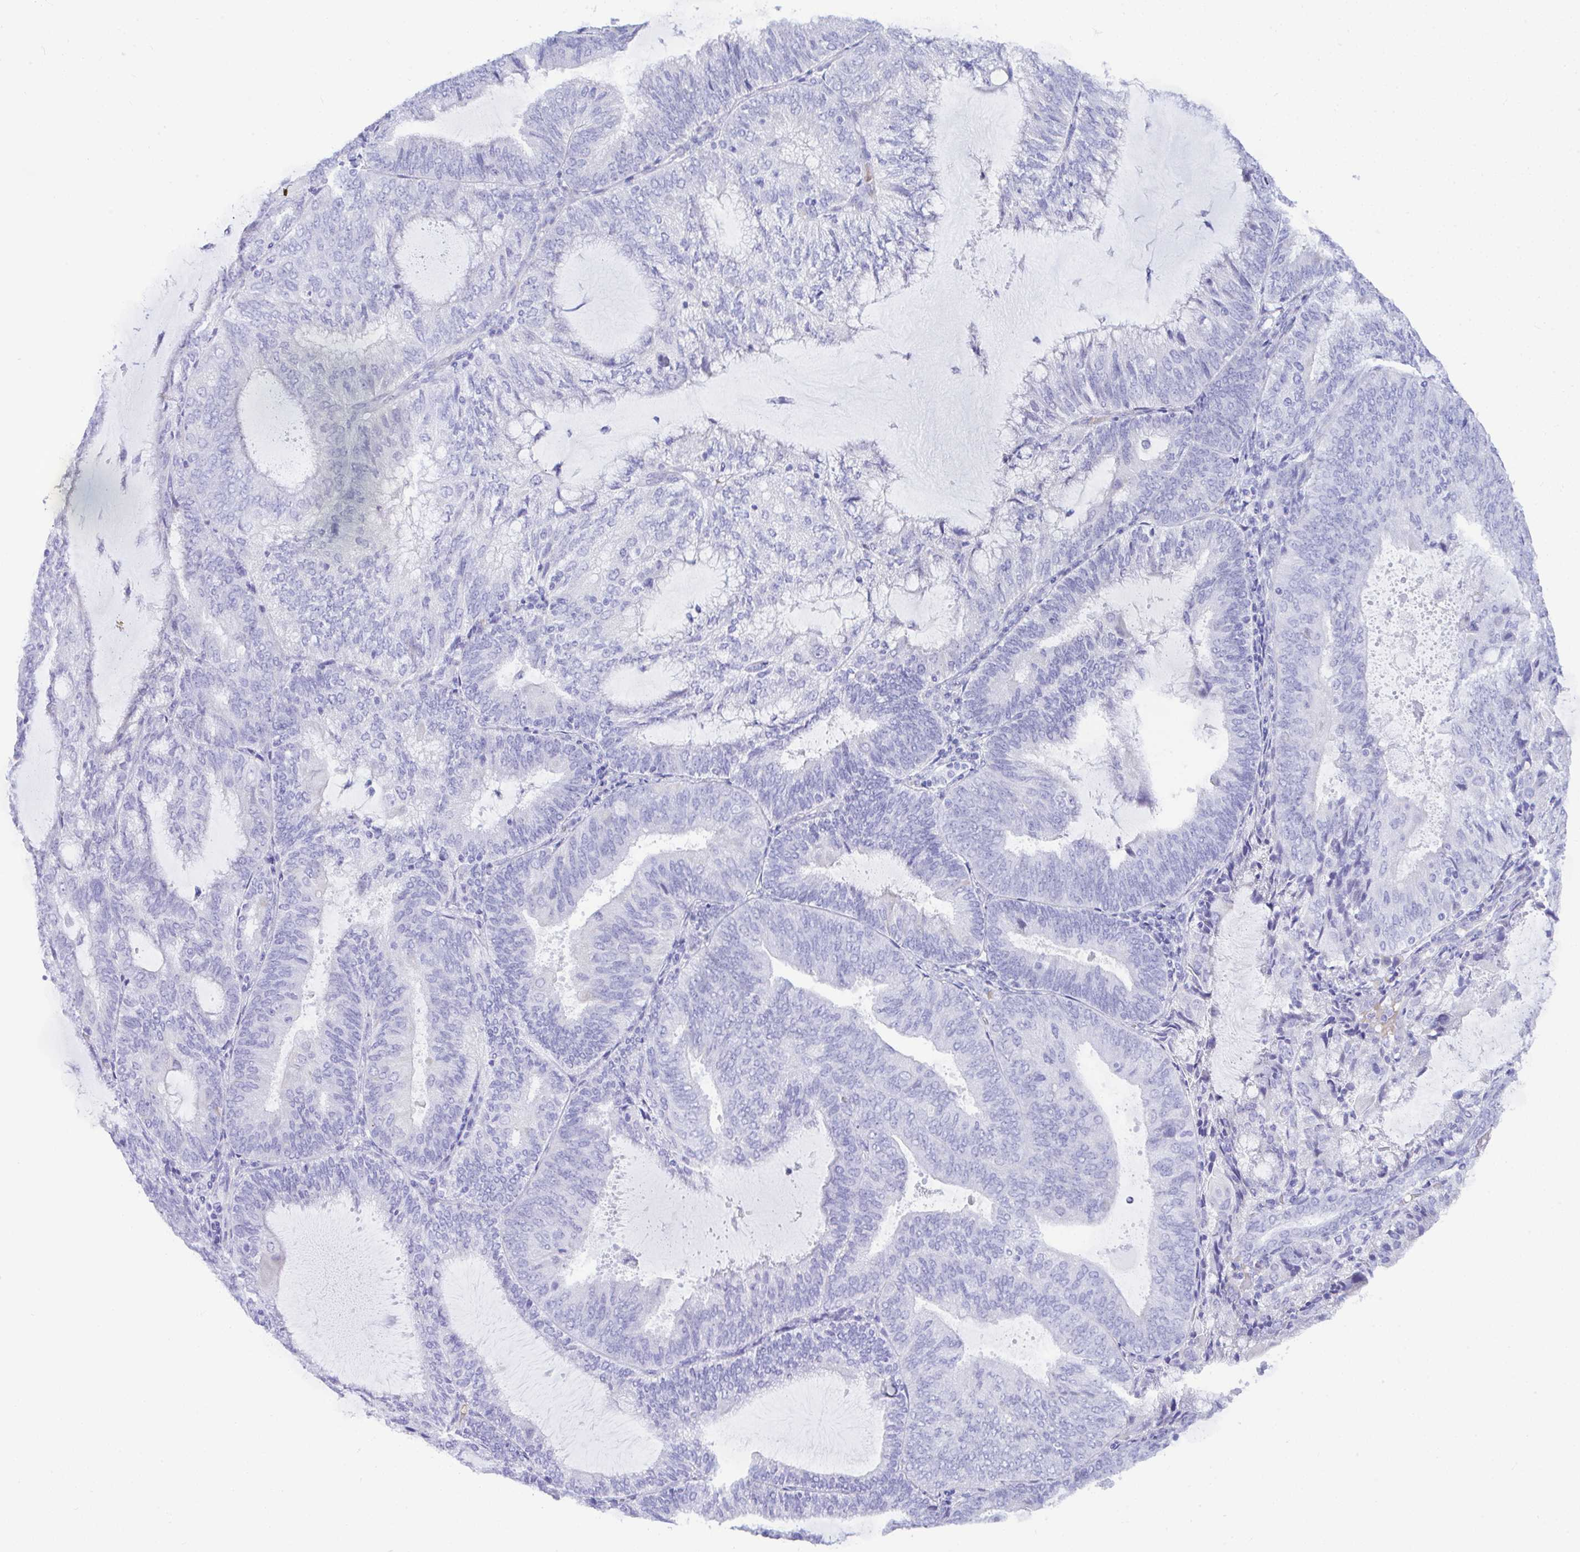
{"staining": {"intensity": "negative", "quantity": "none", "location": "none"}, "tissue": "endometrial cancer", "cell_type": "Tumor cells", "image_type": "cancer", "snomed": [{"axis": "morphology", "description": "Adenocarcinoma, NOS"}, {"axis": "topography", "description": "Endometrium"}], "caption": "Histopathology image shows no protein positivity in tumor cells of endometrial cancer tissue.", "gene": "SEL1L2", "patient": {"sex": "female", "age": 81}}